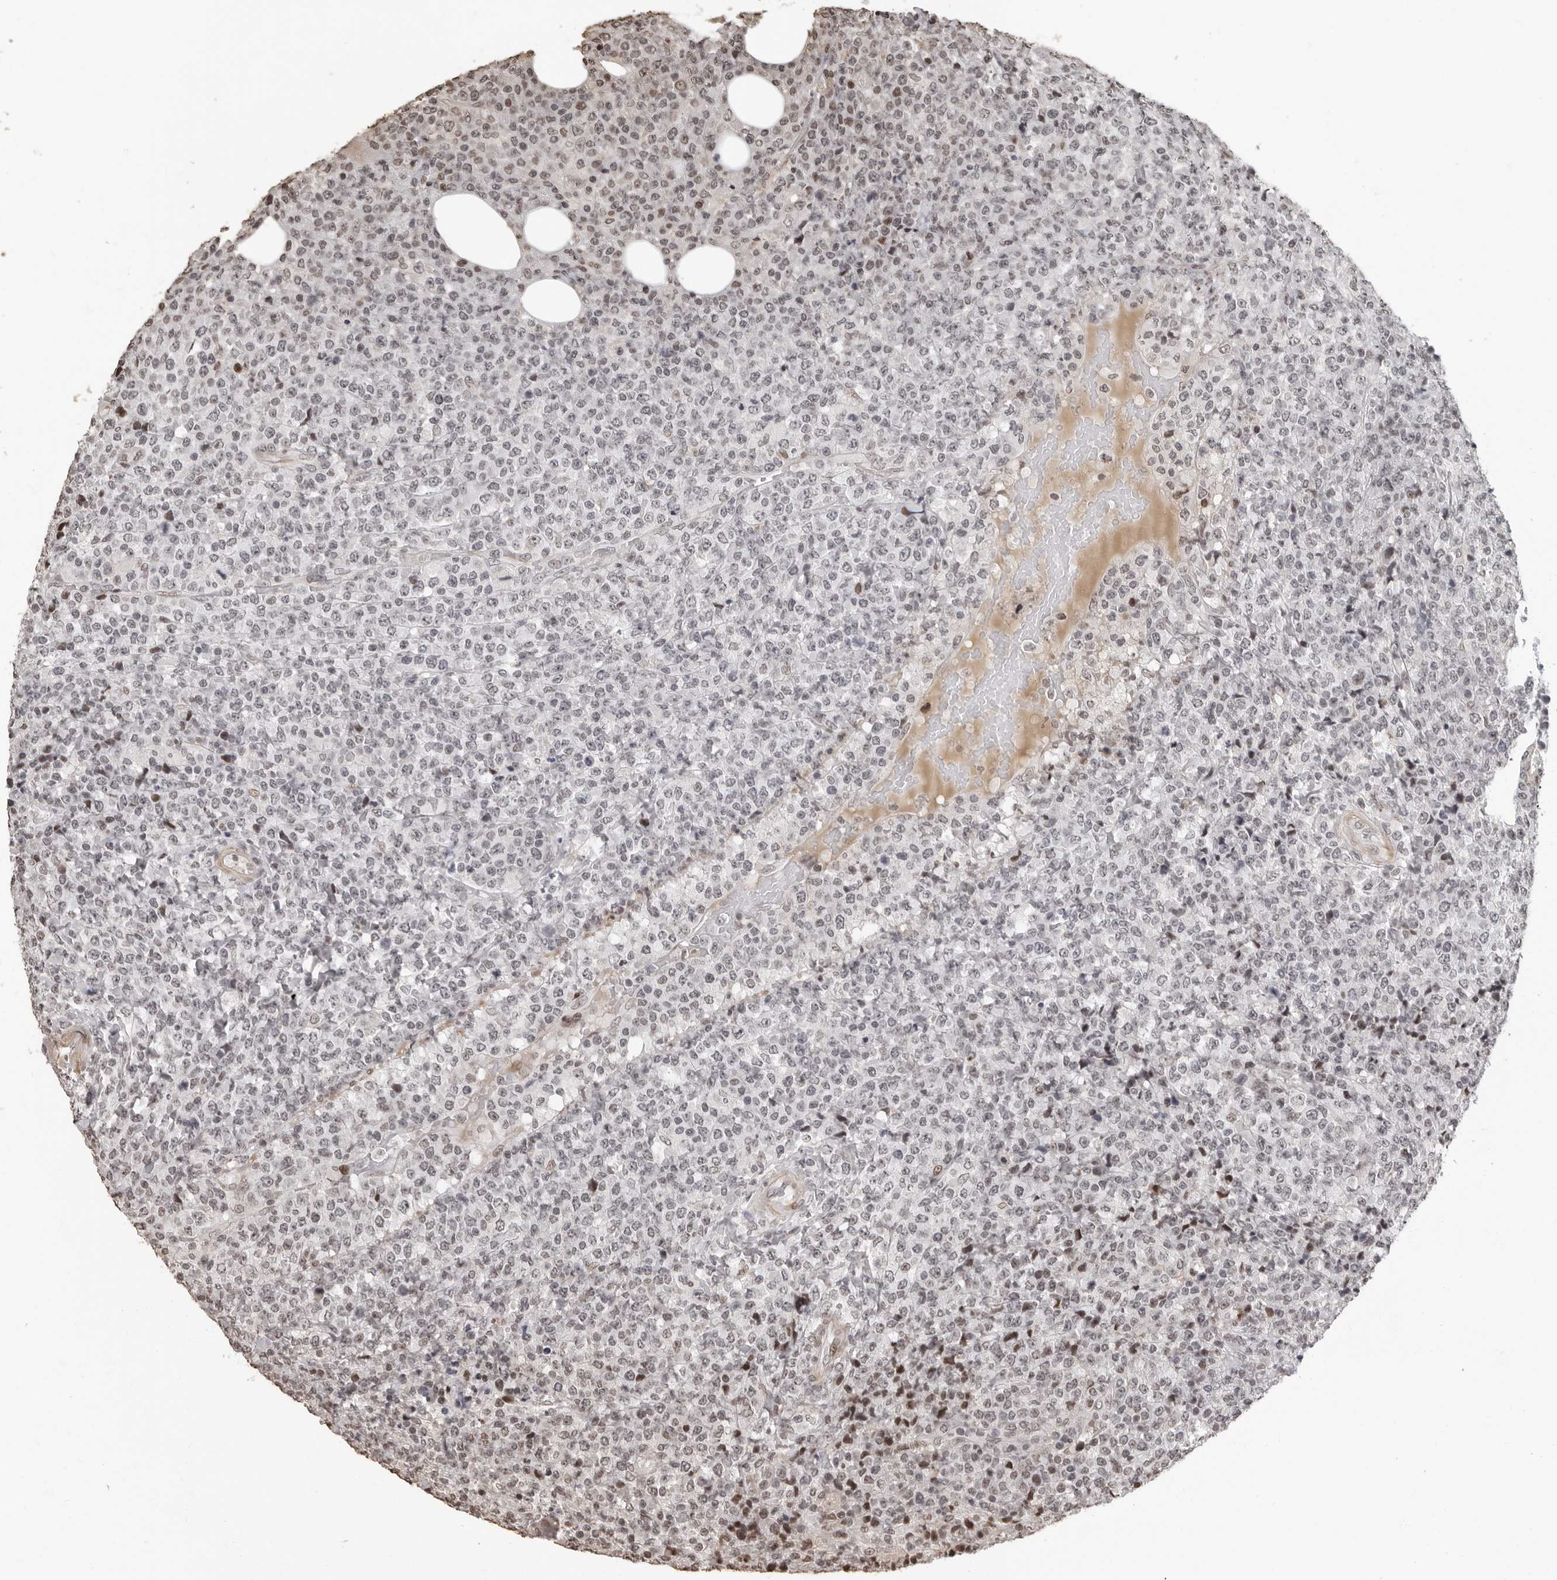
{"staining": {"intensity": "weak", "quantity": "<25%", "location": "nuclear"}, "tissue": "lymphoma", "cell_type": "Tumor cells", "image_type": "cancer", "snomed": [{"axis": "morphology", "description": "Malignant lymphoma, non-Hodgkin's type, High grade"}, {"axis": "topography", "description": "Lymph node"}], "caption": "DAB immunohistochemical staining of human malignant lymphoma, non-Hodgkin's type (high-grade) reveals no significant expression in tumor cells.", "gene": "ORC1", "patient": {"sex": "male", "age": 13}}